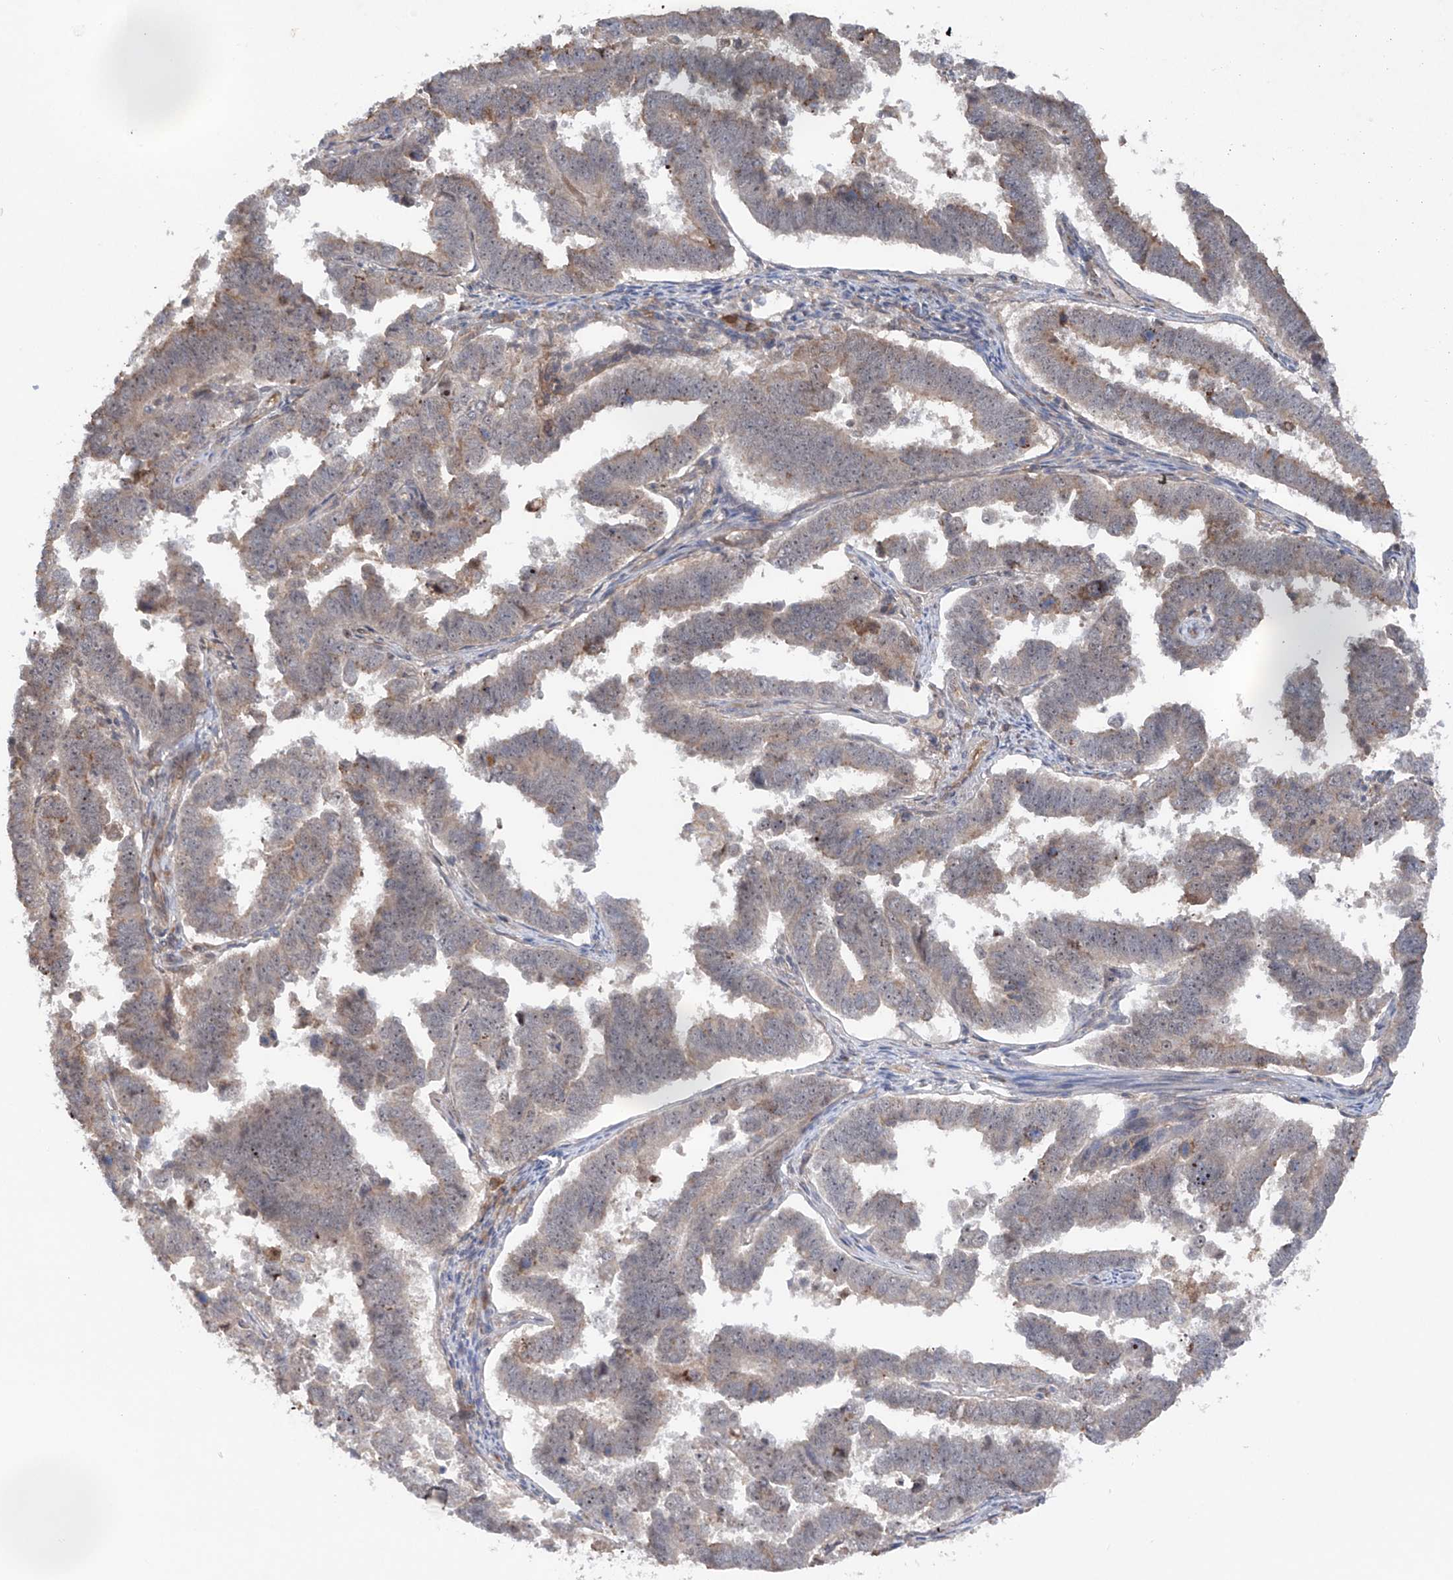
{"staining": {"intensity": "weak", "quantity": "25%-75%", "location": "cytoplasmic/membranous,nuclear"}, "tissue": "endometrial cancer", "cell_type": "Tumor cells", "image_type": "cancer", "snomed": [{"axis": "morphology", "description": "Adenocarcinoma, NOS"}, {"axis": "topography", "description": "Endometrium"}], "caption": "Approximately 25%-75% of tumor cells in endometrial adenocarcinoma exhibit weak cytoplasmic/membranous and nuclear protein expression as visualized by brown immunohistochemical staining.", "gene": "FAM135A", "patient": {"sex": "female", "age": 75}}